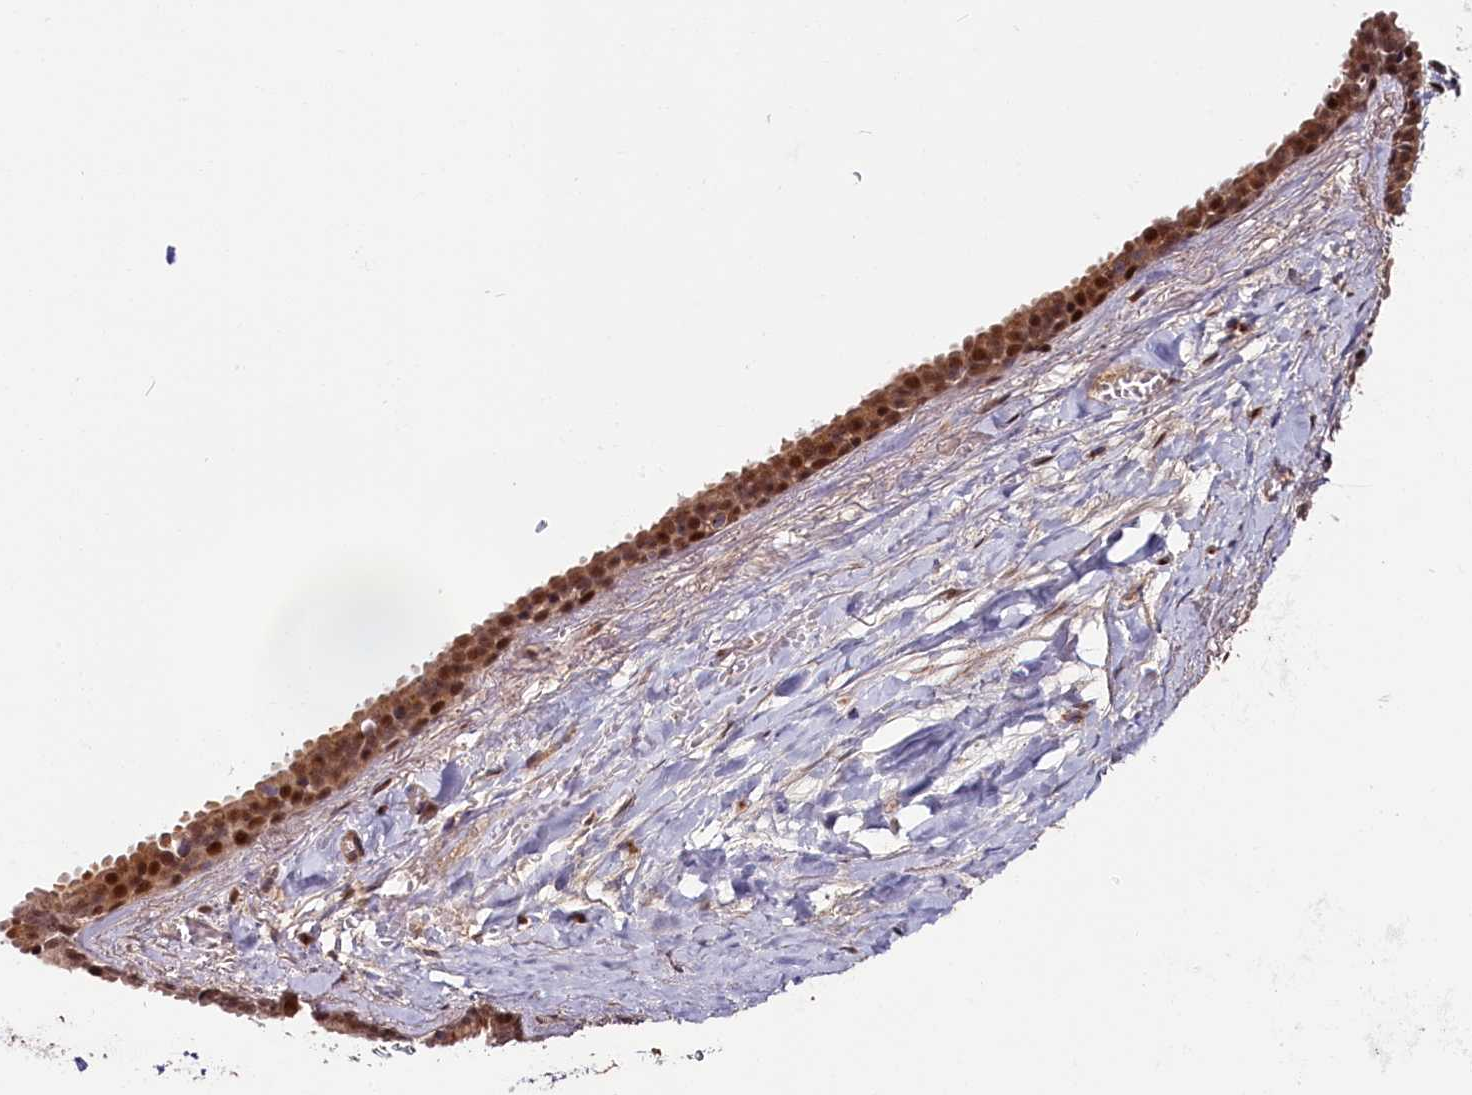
{"staining": {"intensity": "moderate", "quantity": "25%-75%", "location": "cytoplasmic/membranous,nuclear"}, "tissue": "adipose tissue", "cell_type": "Adipocytes", "image_type": "normal", "snomed": [{"axis": "morphology", "description": "Normal tissue, NOS"}, {"axis": "topography", "description": "Salivary gland"}, {"axis": "topography", "description": "Peripheral nerve tissue"}], "caption": "Immunohistochemical staining of normal human adipose tissue displays 25%-75% levels of moderate cytoplasmic/membranous,nuclear protein positivity in about 25%-75% of adipocytes. (DAB IHC with brightfield microscopy, high magnification).", "gene": "CHST12", "patient": {"sex": "male", "age": 62}}